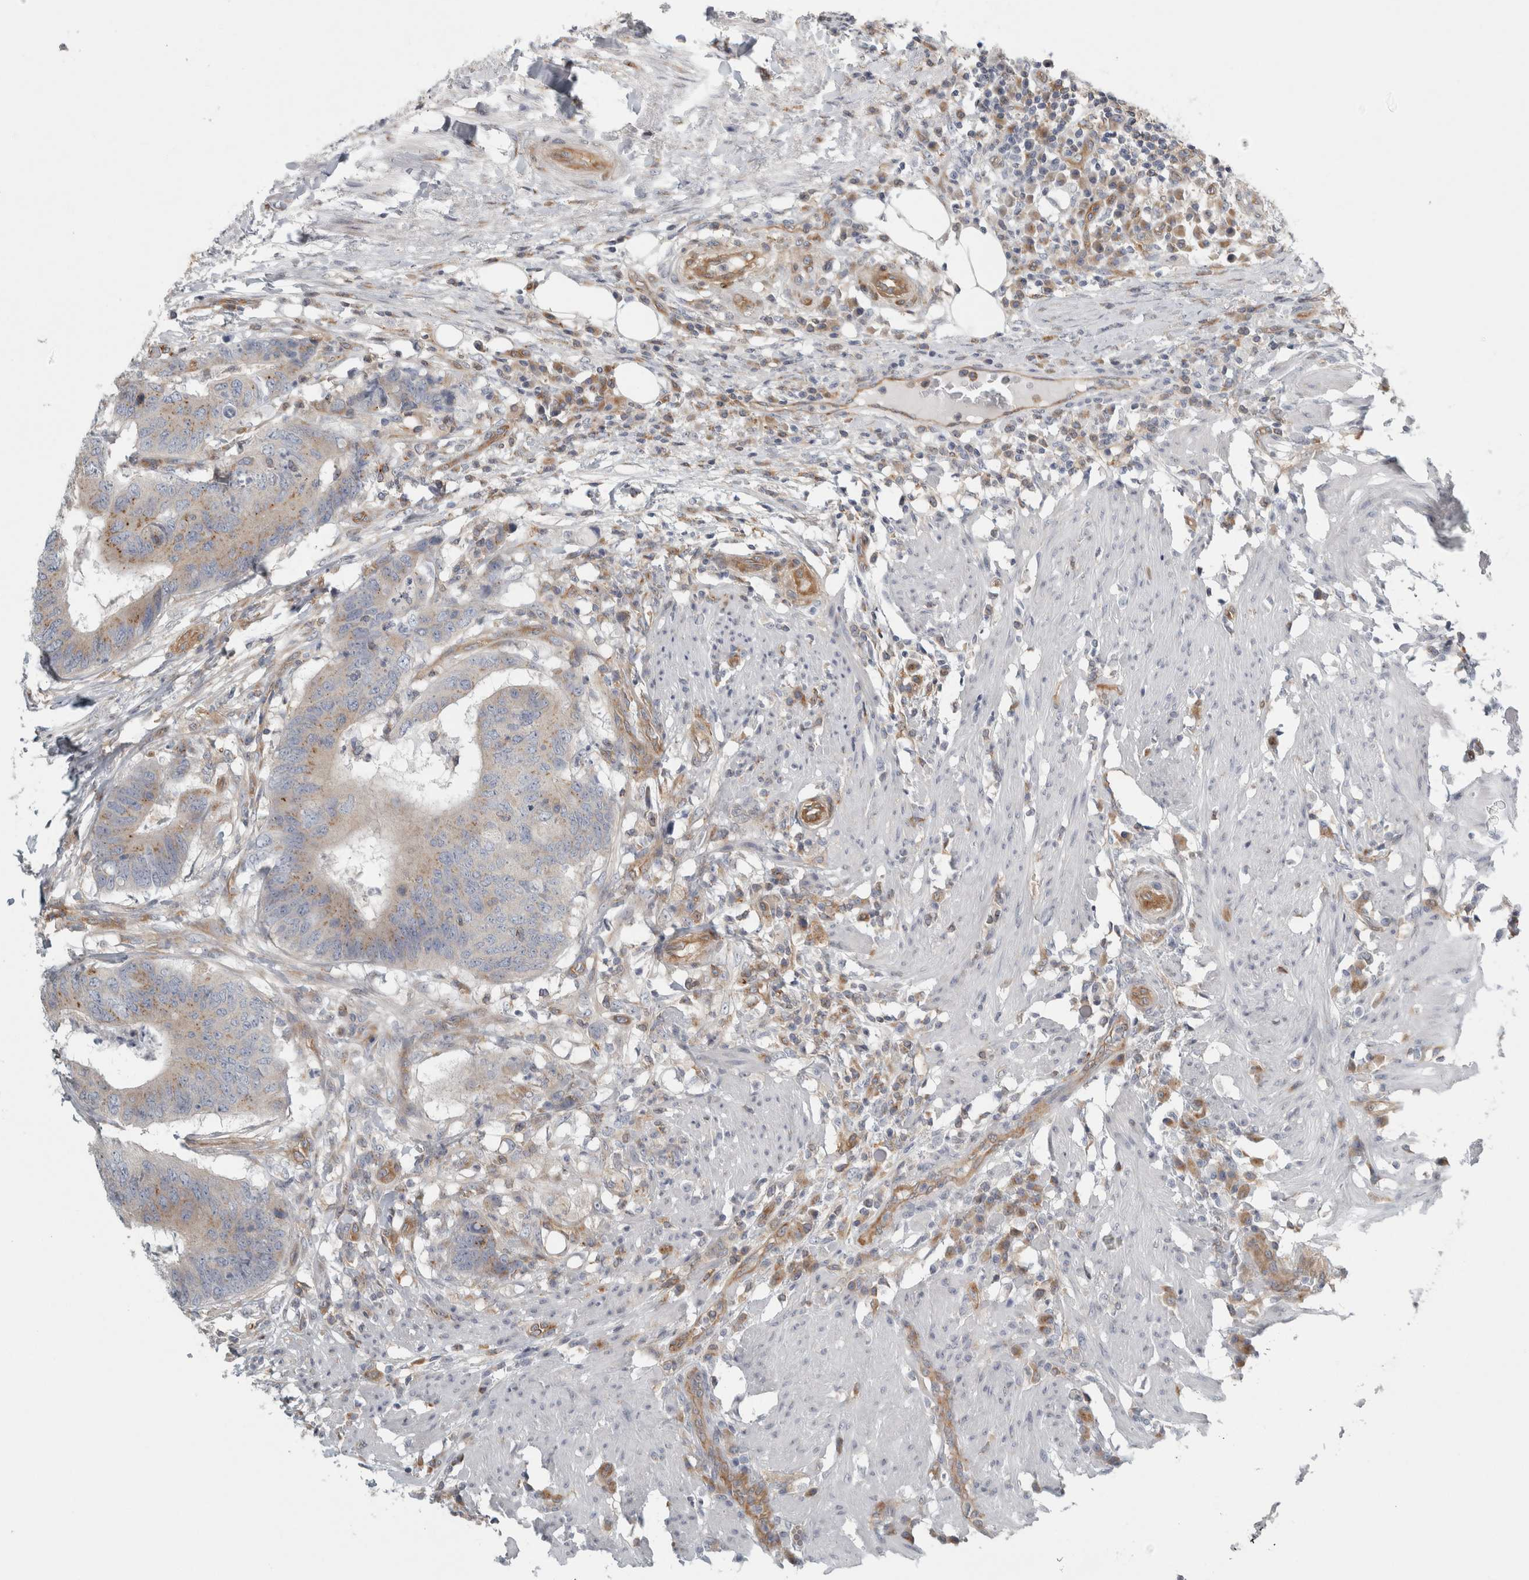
{"staining": {"intensity": "weak", "quantity": ">75%", "location": "cytoplasmic/membranous"}, "tissue": "colorectal cancer", "cell_type": "Tumor cells", "image_type": "cancer", "snomed": [{"axis": "morphology", "description": "Adenocarcinoma, NOS"}, {"axis": "topography", "description": "Colon"}], "caption": "Colorectal adenocarcinoma stained for a protein (brown) shows weak cytoplasmic/membranous positive staining in approximately >75% of tumor cells.", "gene": "PEX6", "patient": {"sex": "male", "age": 56}}